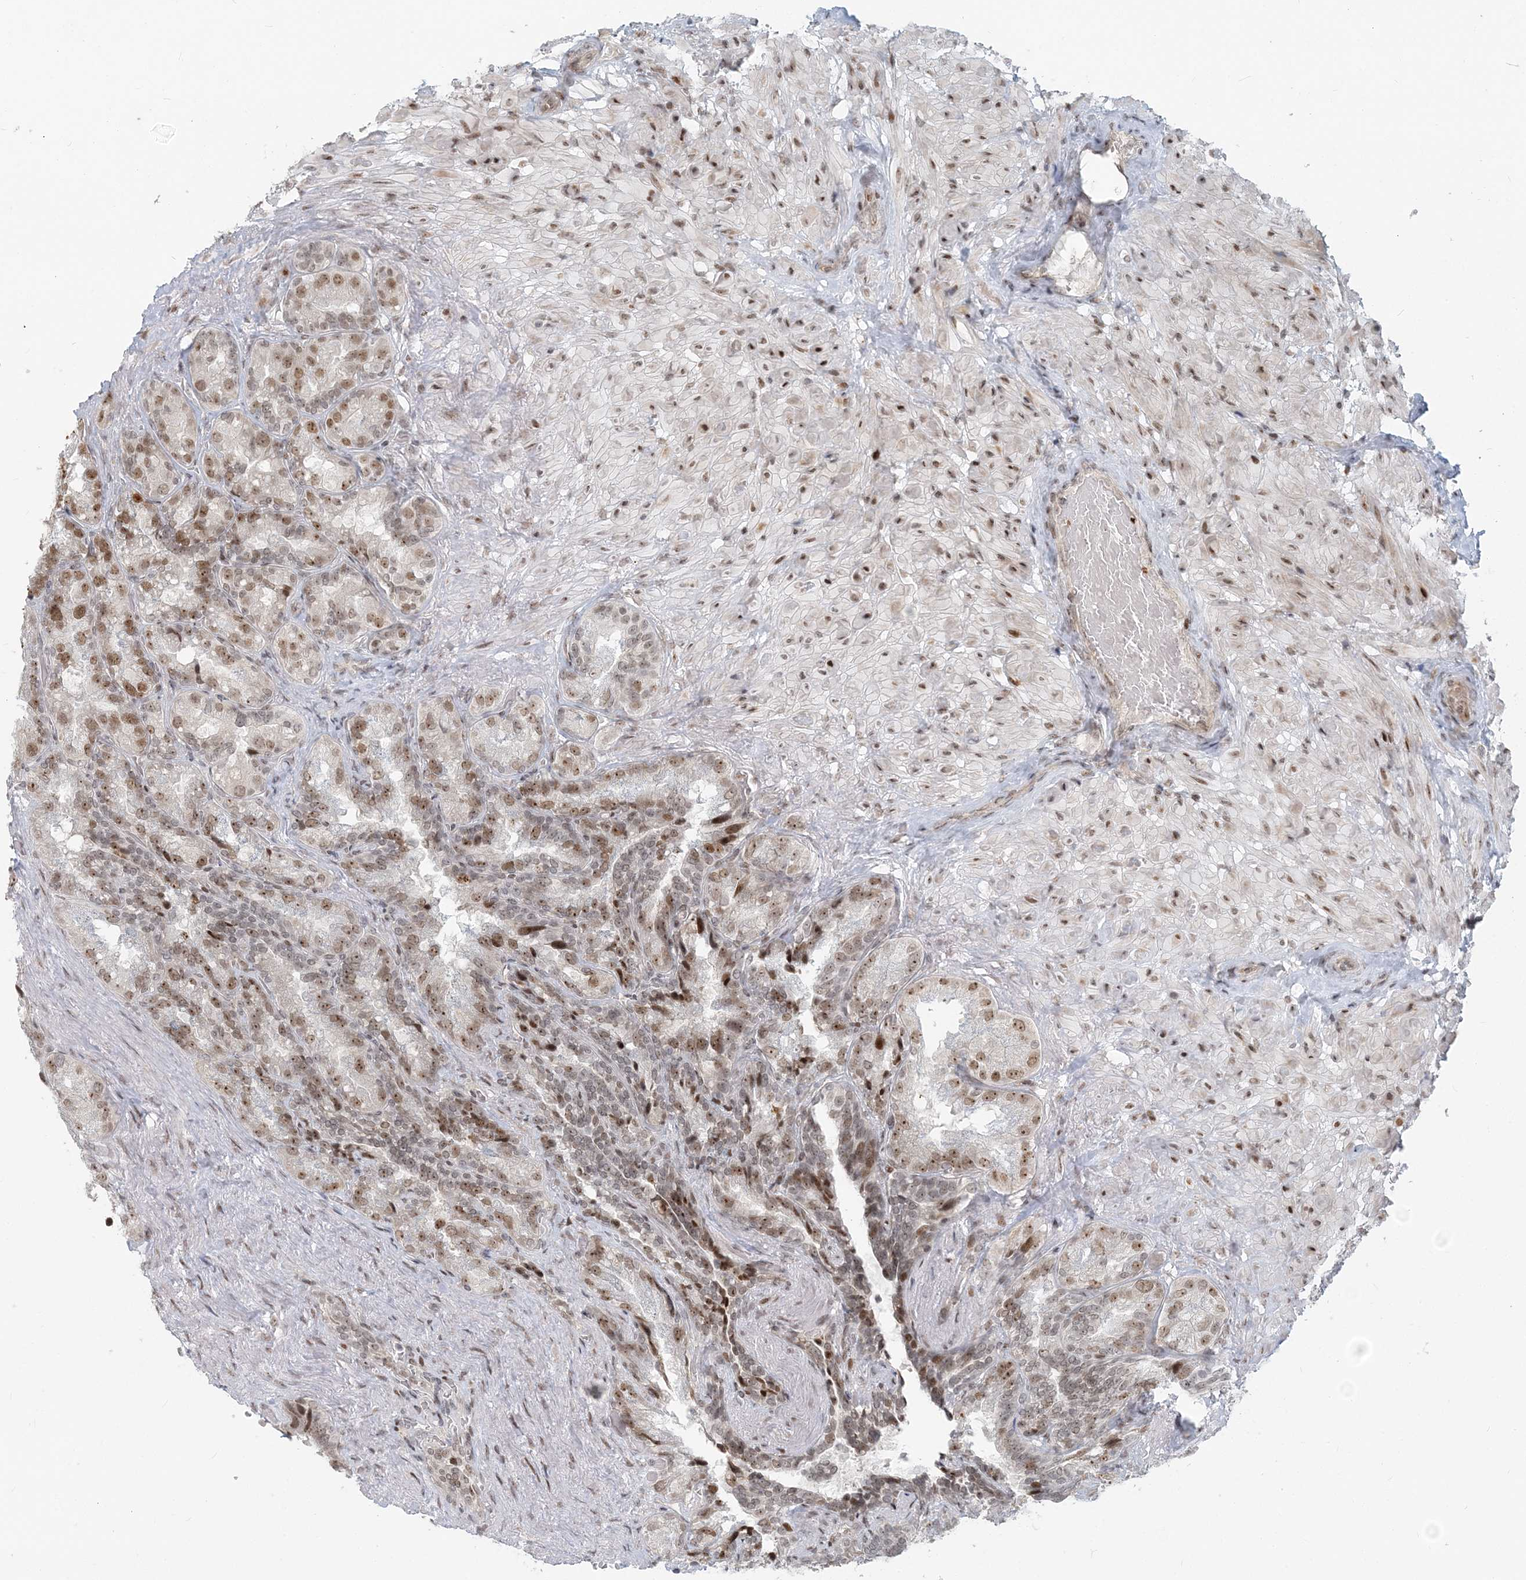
{"staining": {"intensity": "moderate", "quantity": ">75%", "location": "nuclear"}, "tissue": "seminal vesicle", "cell_type": "Glandular cells", "image_type": "normal", "snomed": [{"axis": "morphology", "description": "Normal tissue, NOS"}, {"axis": "topography", "description": "Seminal veicle"}, {"axis": "topography", "description": "Peripheral nerve tissue"}], "caption": "Moderate nuclear positivity is identified in about >75% of glandular cells in benign seminal vesicle.", "gene": "BAZ1B", "patient": {"sex": "male", "age": 63}}